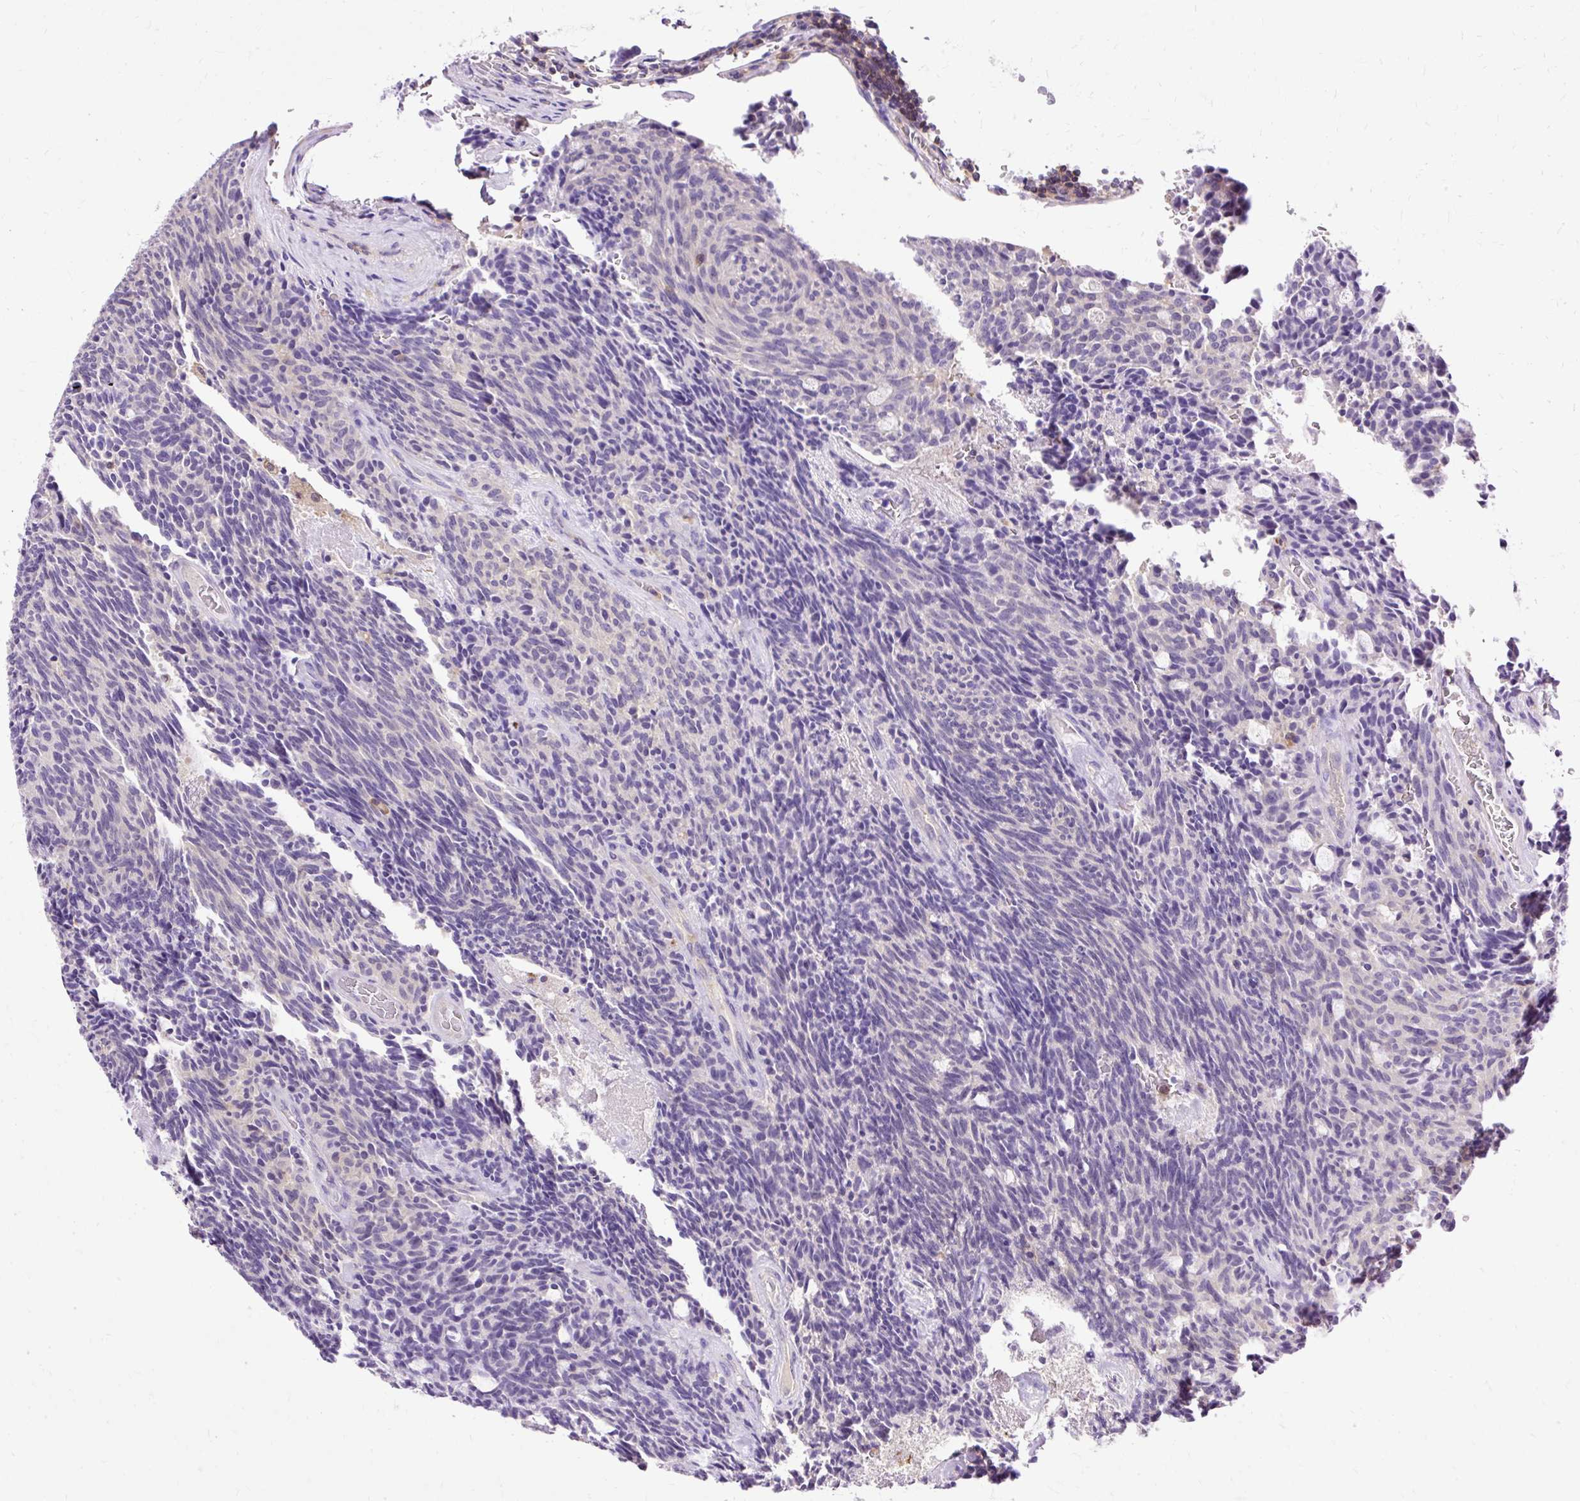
{"staining": {"intensity": "negative", "quantity": "none", "location": "none"}, "tissue": "carcinoid", "cell_type": "Tumor cells", "image_type": "cancer", "snomed": [{"axis": "morphology", "description": "Carcinoid, malignant, NOS"}, {"axis": "topography", "description": "Pancreas"}], "caption": "High magnification brightfield microscopy of malignant carcinoid stained with DAB (brown) and counterstained with hematoxylin (blue): tumor cells show no significant positivity.", "gene": "TWF2", "patient": {"sex": "female", "age": 54}}